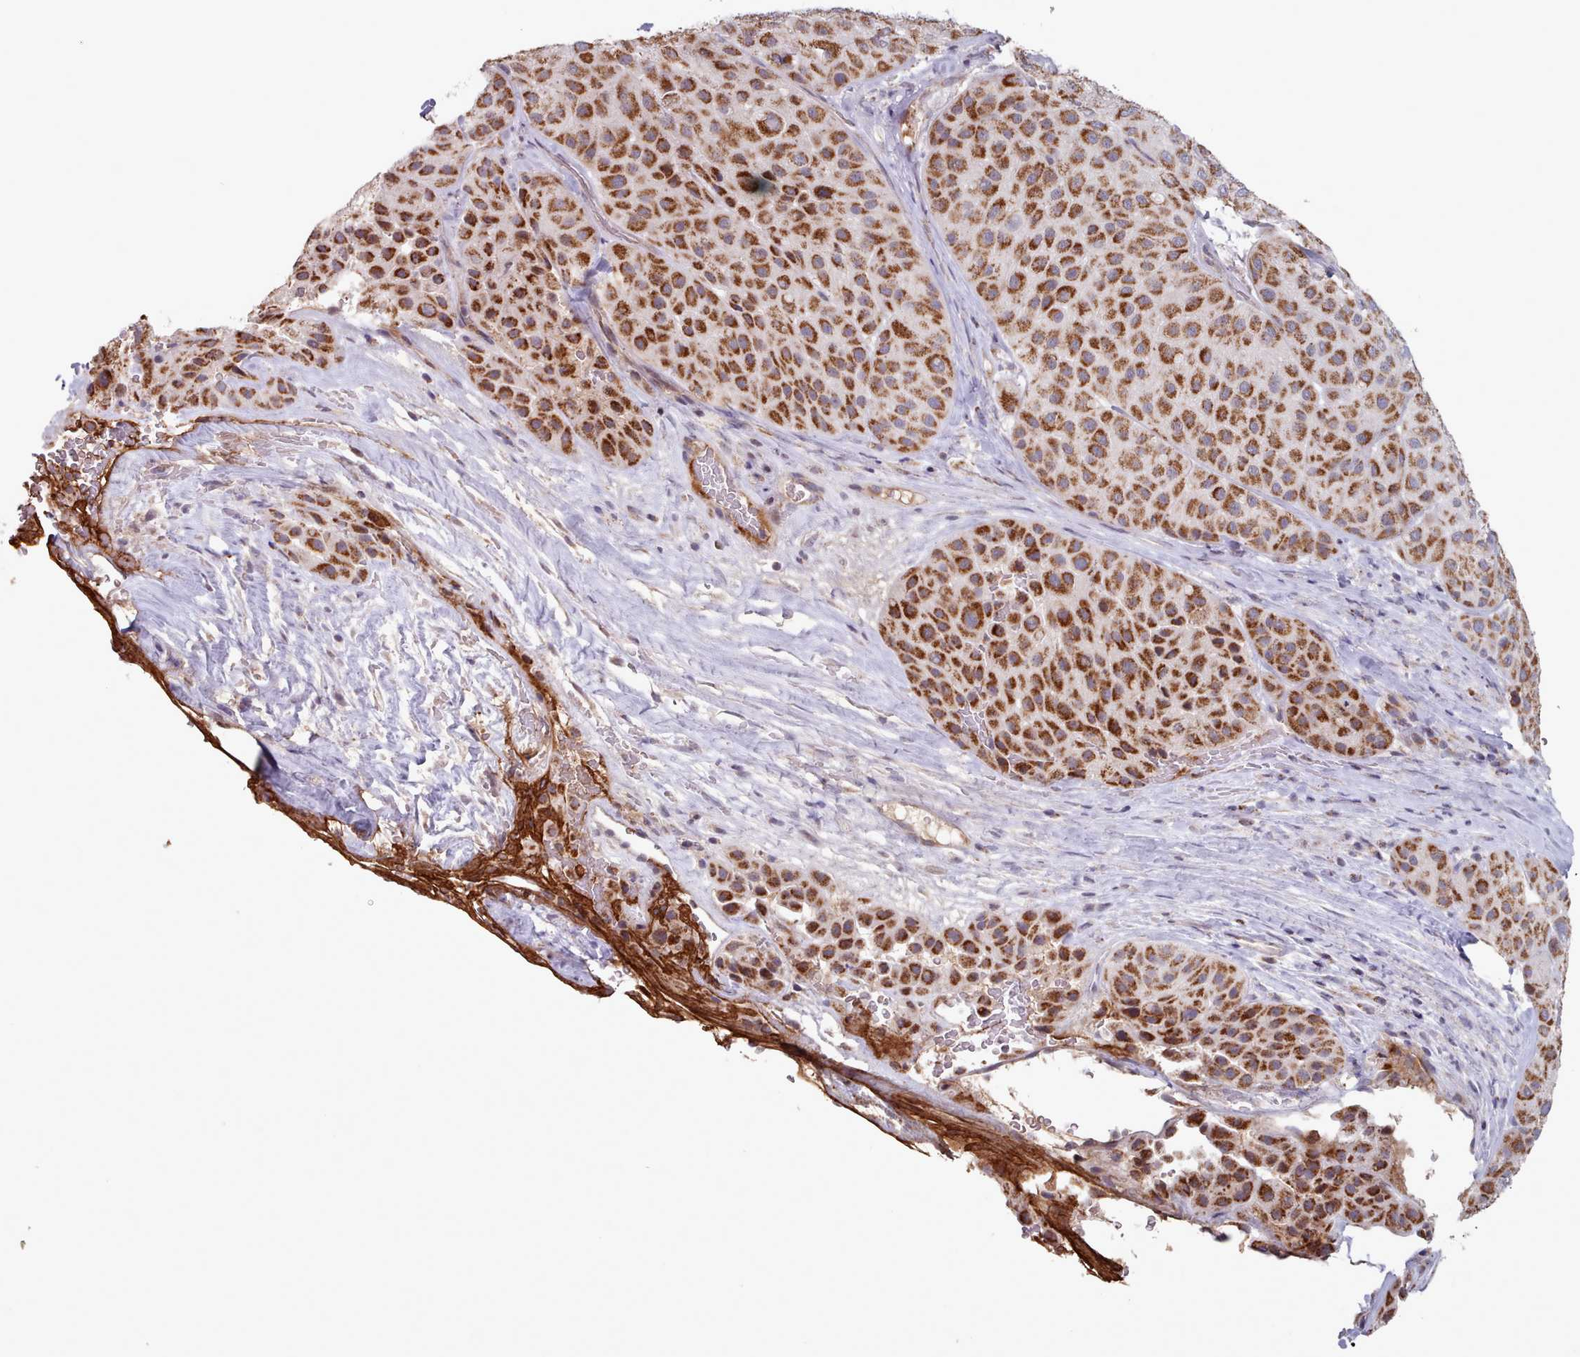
{"staining": {"intensity": "strong", "quantity": ">75%", "location": "cytoplasmic/membranous"}, "tissue": "melanoma", "cell_type": "Tumor cells", "image_type": "cancer", "snomed": [{"axis": "morphology", "description": "Malignant melanoma, Metastatic site"}, {"axis": "topography", "description": "Smooth muscle"}], "caption": "Protein staining exhibits strong cytoplasmic/membranous expression in approximately >75% of tumor cells in malignant melanoma (metastatic site). Ihc stains the protein in brown and the nuclei are stained blue.", "gene": "TRARG1", "patient": {"sex": "male", "age": 41}}